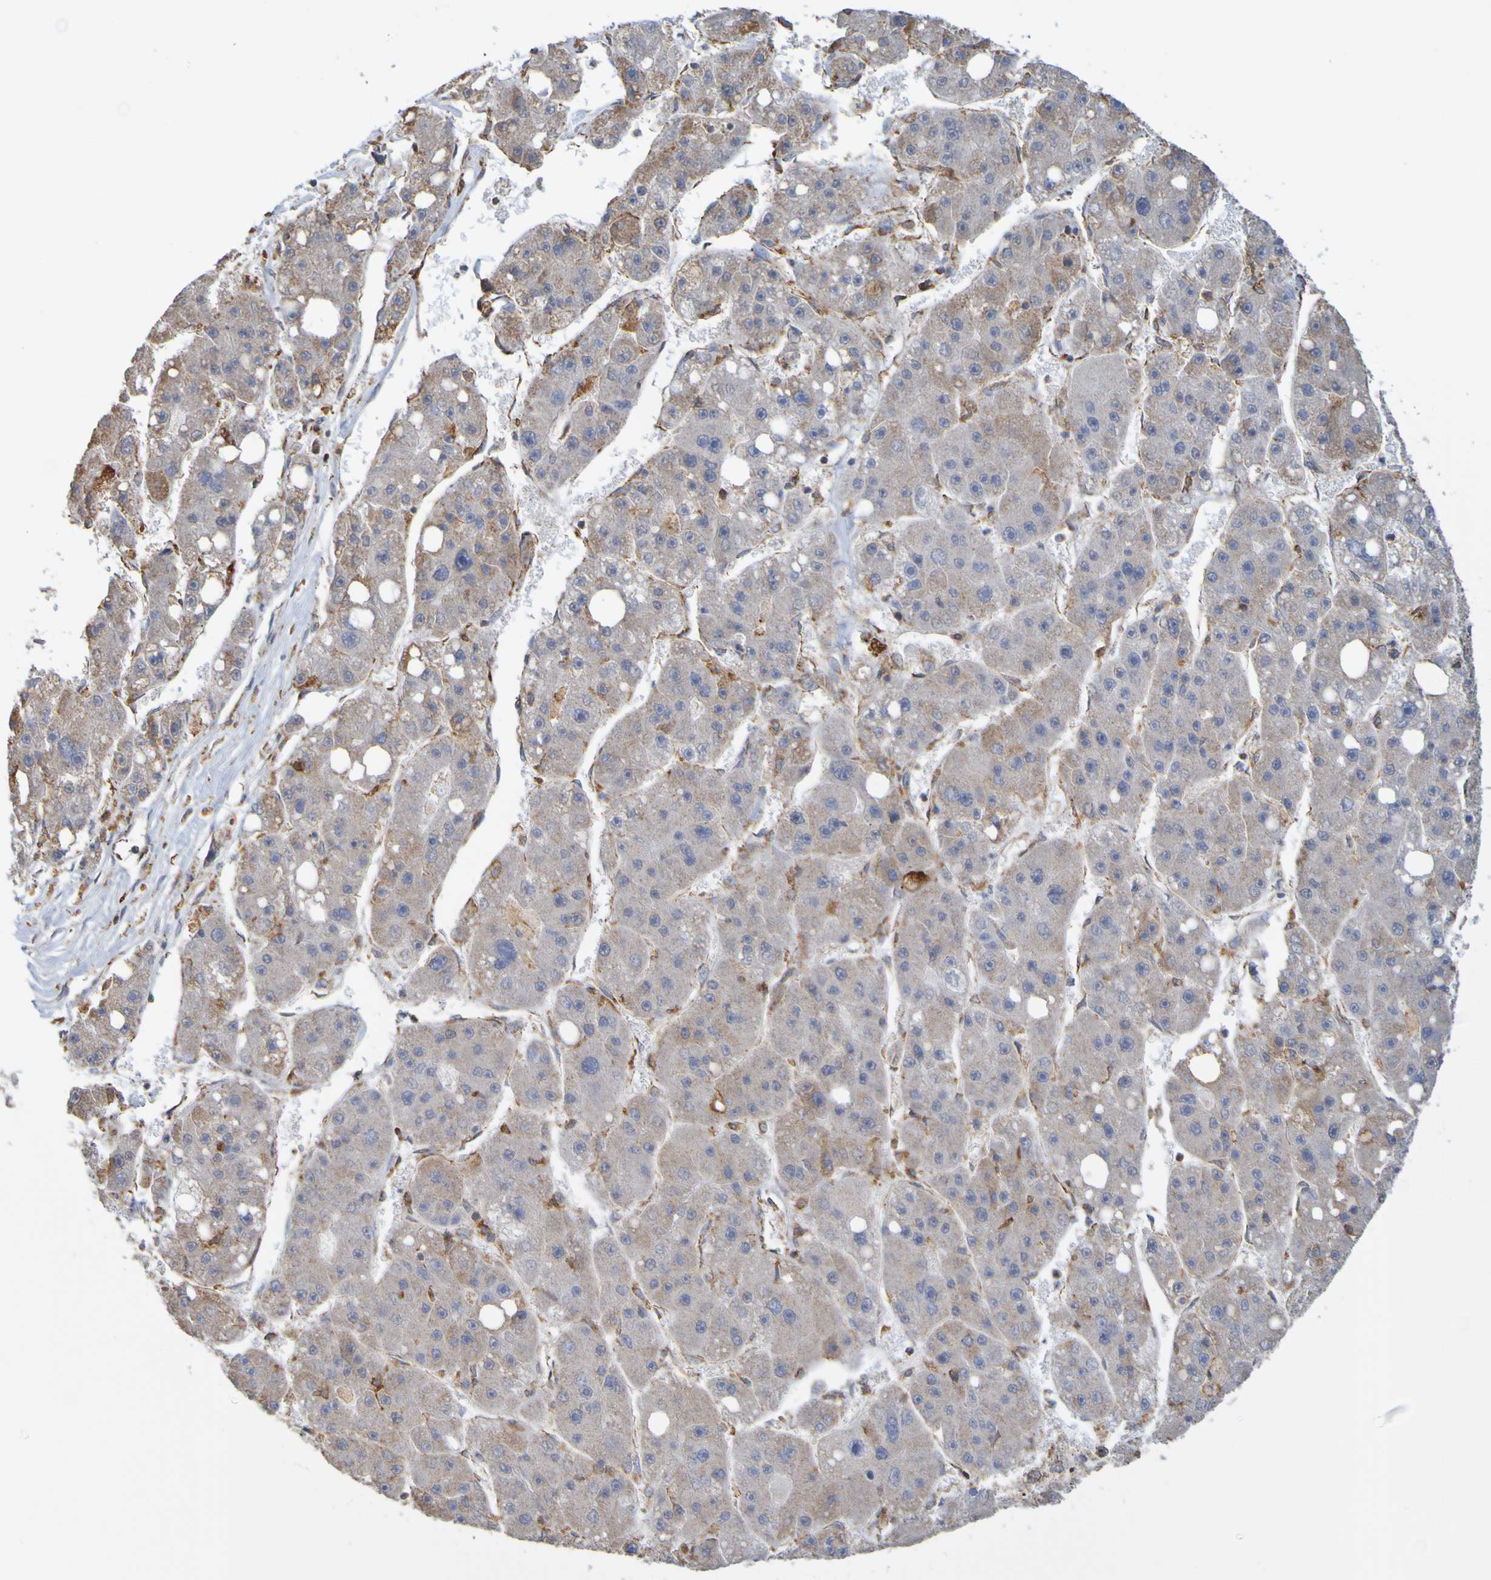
{"staining": {"intensity": "moderate", "quantity": "<25%", "location": "cytoplasmic/membranous"}, "tissue": "liver cancer", "cell_type": "Tumor cells", "image_type": "cancer", "snomed": [{"axis": "morphology", "description": "Carcinoma, Hepatocellular, NOS"}, {"axis": "topography", "description": "Liver"}], "caption": "A low amount of moderate cytoplasmic/membranous positivity is present in about <25% of tumor cells in liver cancer tissue.", "gene": "PDIA3", "patient": {"sex": "female", "age": 61}}